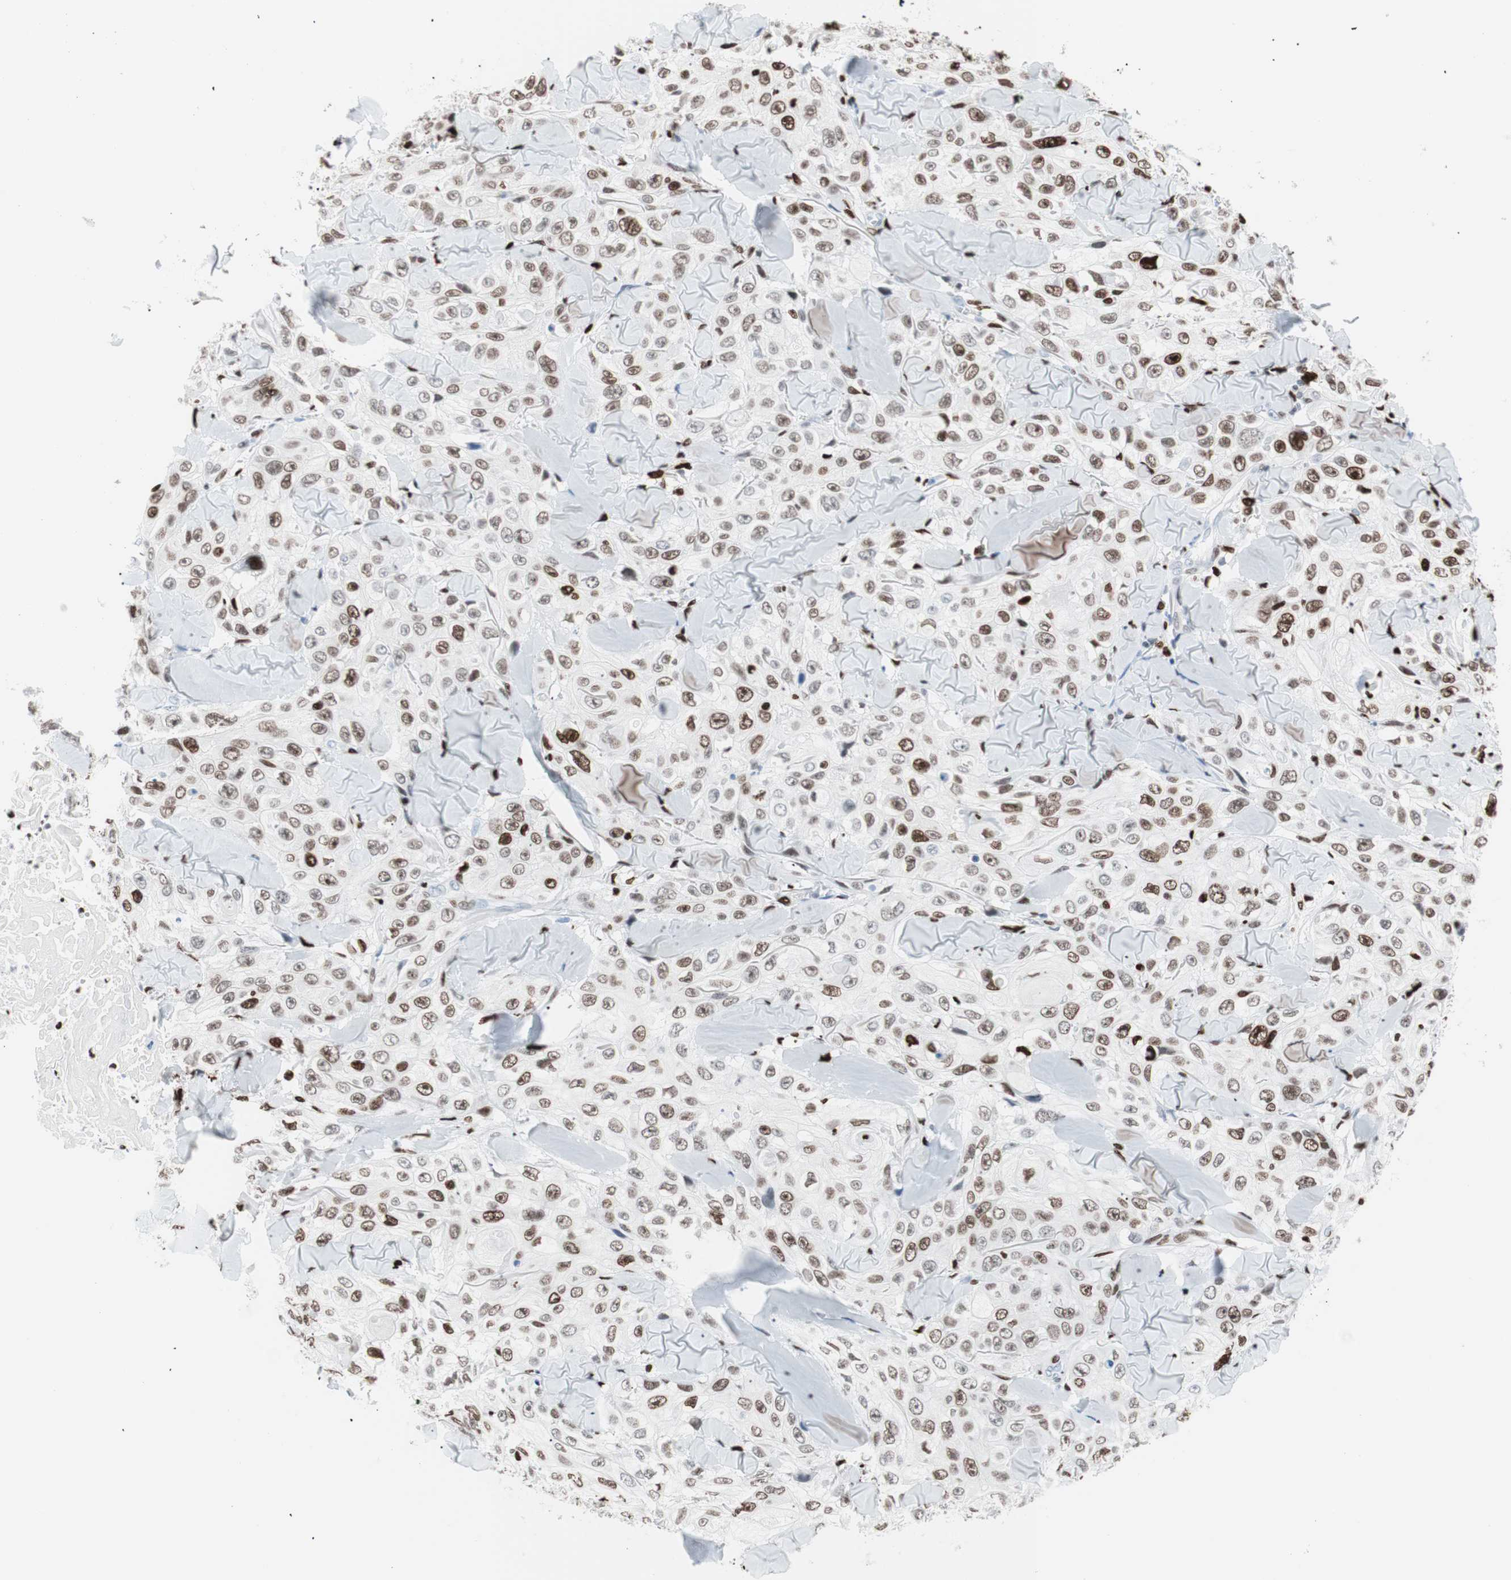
{"staining": {"intensity": "moderate", "quantity": ">75%", "location": "nuclear"}, "tissue": "skin cancer", "cell_type": "Tumor cells", "image_type": "cancer", "snomed": [{"axis": "morphology", "description": "Squamous cell carcinoma, NOS"}, {"axis": "topography", "description": "Skin"}], "caption": "This is a photomicrograph of immunohistochemistry (IHC) staining of squamous cell carcinoma (skin), which shows moderate staining in the nuclear of tumor cells.", "gene": "CEBPB", "patient": {"sex": "male", "age": 86}}